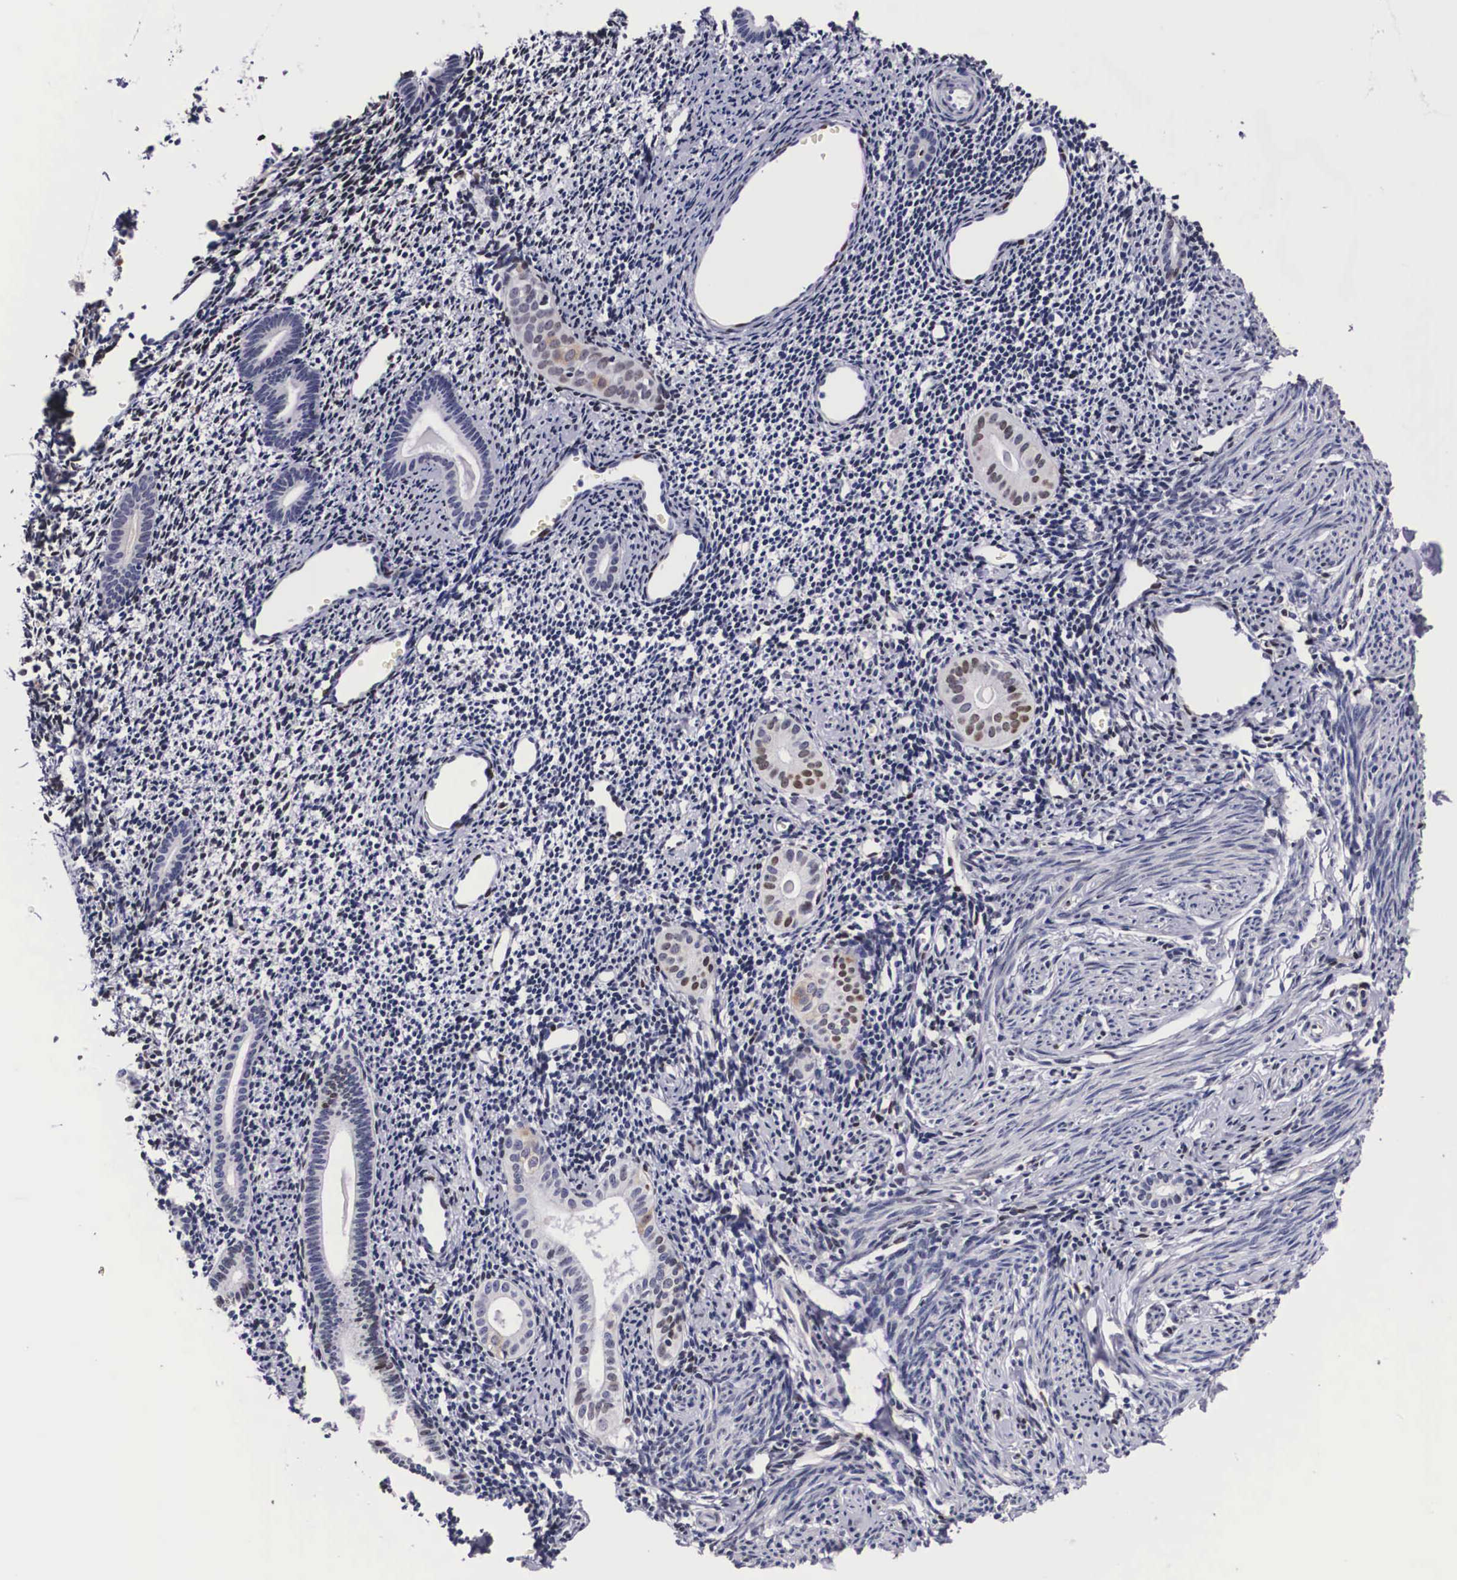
{"staining": {"intensity": "moderate", "quantity": "25%-75%", "location": "nuclear"}, "tissue": "endometrium", "cell_type": "Cells in endometrial stroma", "image_type": "normal", "snomed": [{"axis": "morphology", "description": "Normal tissue, NOS"}, {"axis": "morphology", "description": "Neoplasm, benign, NOS"}, {"axis": "topography", "description": "Uterus"}], "caption": "Protein expression analysis of unremarkable human endometrium reveals moderate nuclear positivity in approximately 25%-75% of cells in endometrial stroma. Nuclei are stained in blue.", "gene": "KHDRBS3", "patient": {"sex": "female", "age": 55}}